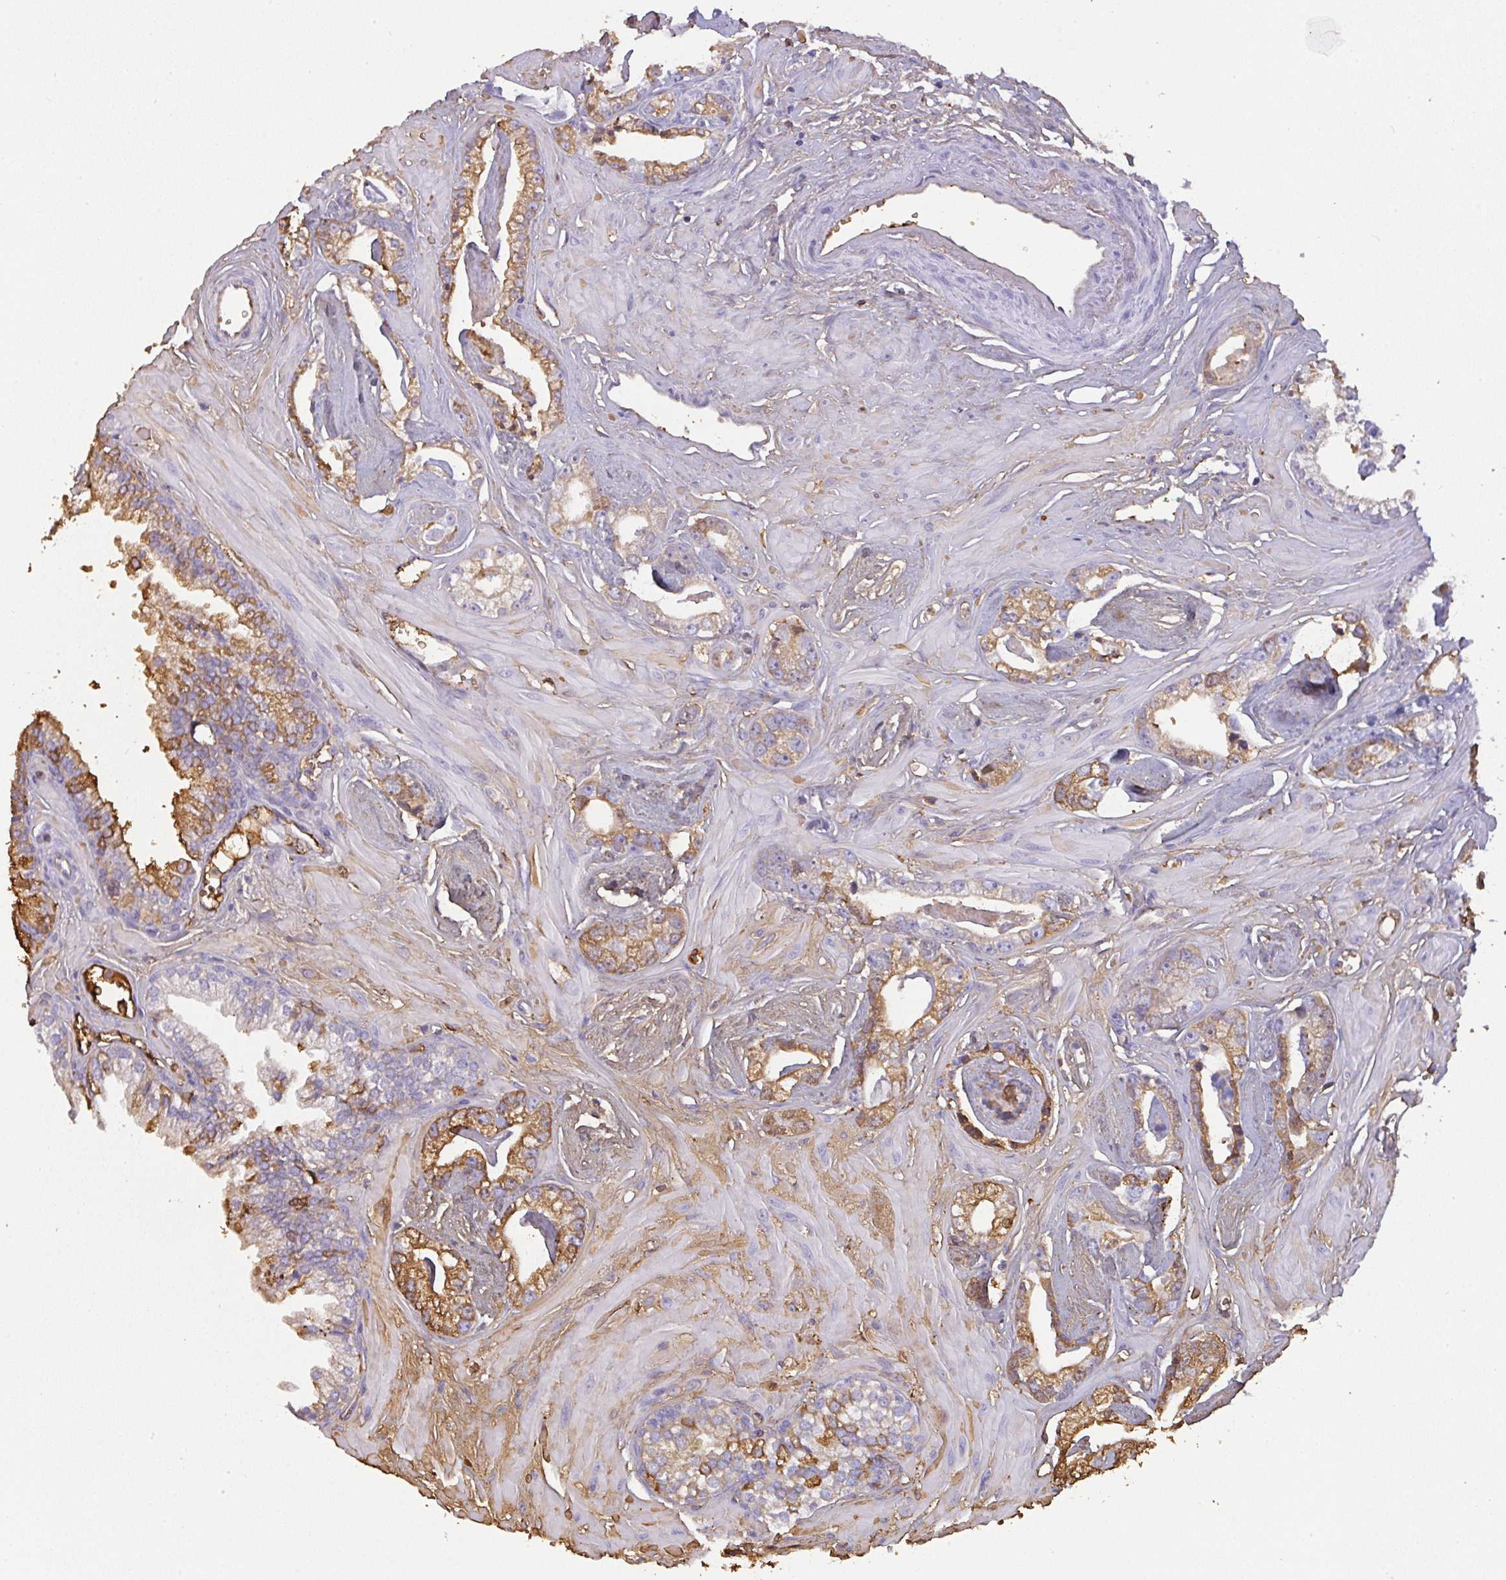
{"staining": {"intensity": "moderate", "quantity": "25%-75%", "location": "cytoplasmic/membranous"}, "tissue": "prostate cancer", "cell_type": "Tumor cells", "image_type": "cancer", "snomed": [{"axis": "morphology", "description": "Adenocarcinoma, Low grade"}, {"axis": "topography", "description": "Prostate"}], "caption": "Prostate cancer tissue reveals moderate cytoplasmic/membranous expression in about 25%-75% of tumor cells, visualized by immunohistochemistry. (DAB (3,3'-diaminobenzidine) IHC, brown staining for protein, blue staining for nuclei).", "gene": "SMYD5", "patient": {"sex": "male", "age": 60}}